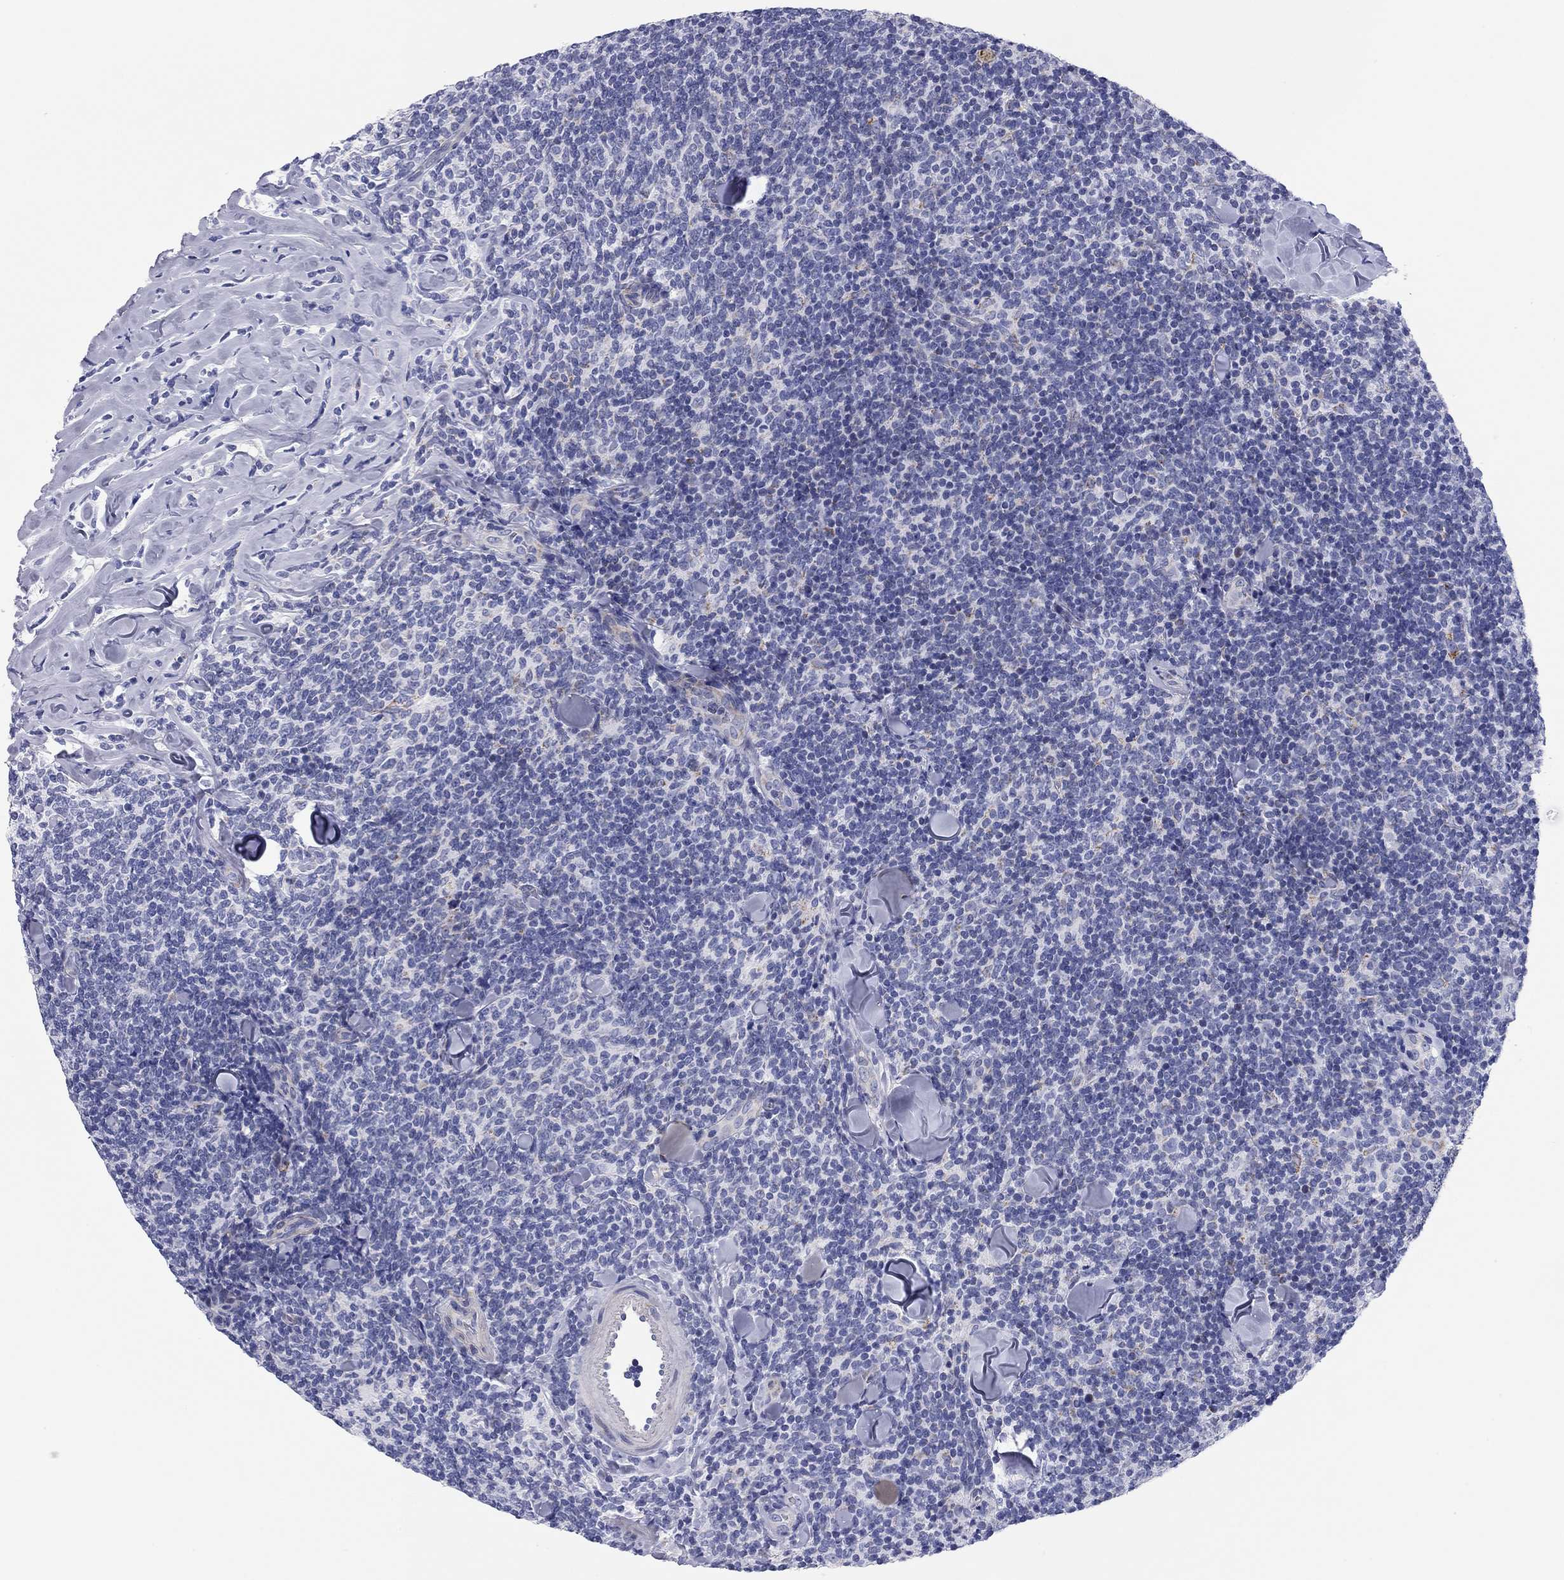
{"staining": {"intensity": "negative", "quantity": "none", "location": "none"}, "tissue": "lymphoma", "cell_type": "Tumor cells", "image_type": "cancer", "snomed": [{"axis": "morphology", "description": "Malignant lymphoma, non-Hodgkin's type, Low grade"}, {"axis": "topography", "description": "Lymph node"}], "caption": "High magnification brightfield microscopy of malignant lymphoma, non-Hodgkin's type (low-grade) stained with DAB (3,3'-diaminobenzidine) (brown) and counterstained with hematoxylin (blue): tumor cells show no significant positivity.", "gene": "CHI3L2", "patient": {"sex": "female", "age": 56}}